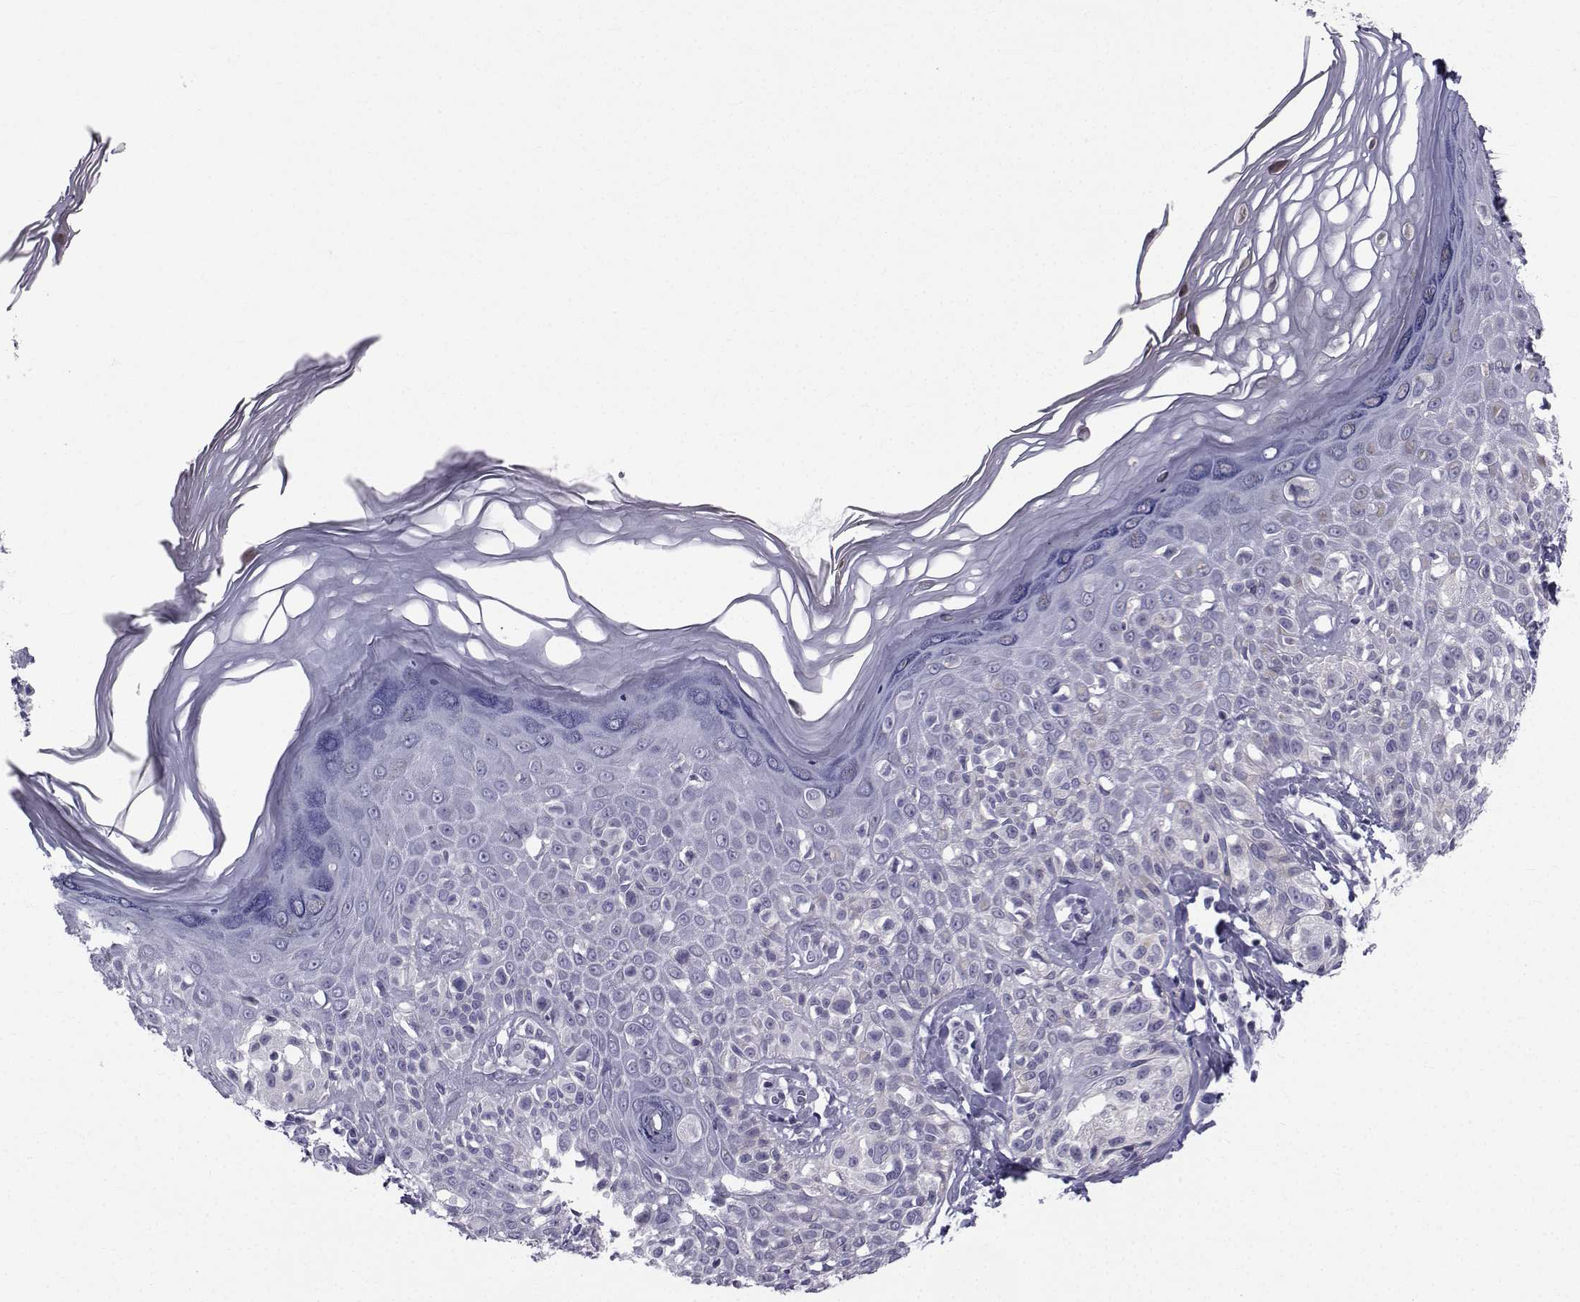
{"staining": {"intensity": "negative", "quantity": "none", "location": "none"}, "tissue": "melanoma", "cell_type": "Tumor cells", "image_type": "cancer", "snomed": [{"axis": "morphology", "description": "Malignant melanoma, NOS"}, {"axis": "topography", "description": "Skin"}], "caption": "Immunohistochemistry (IHC) micrograph of neoplastic tissue: human melanoma stained with DAB (3,3'-diaminobenzidine) reveals no significant protein expression in tumor cells.", "gene": "SPANXD", "patient": {"sex": "female", "age": 73}}